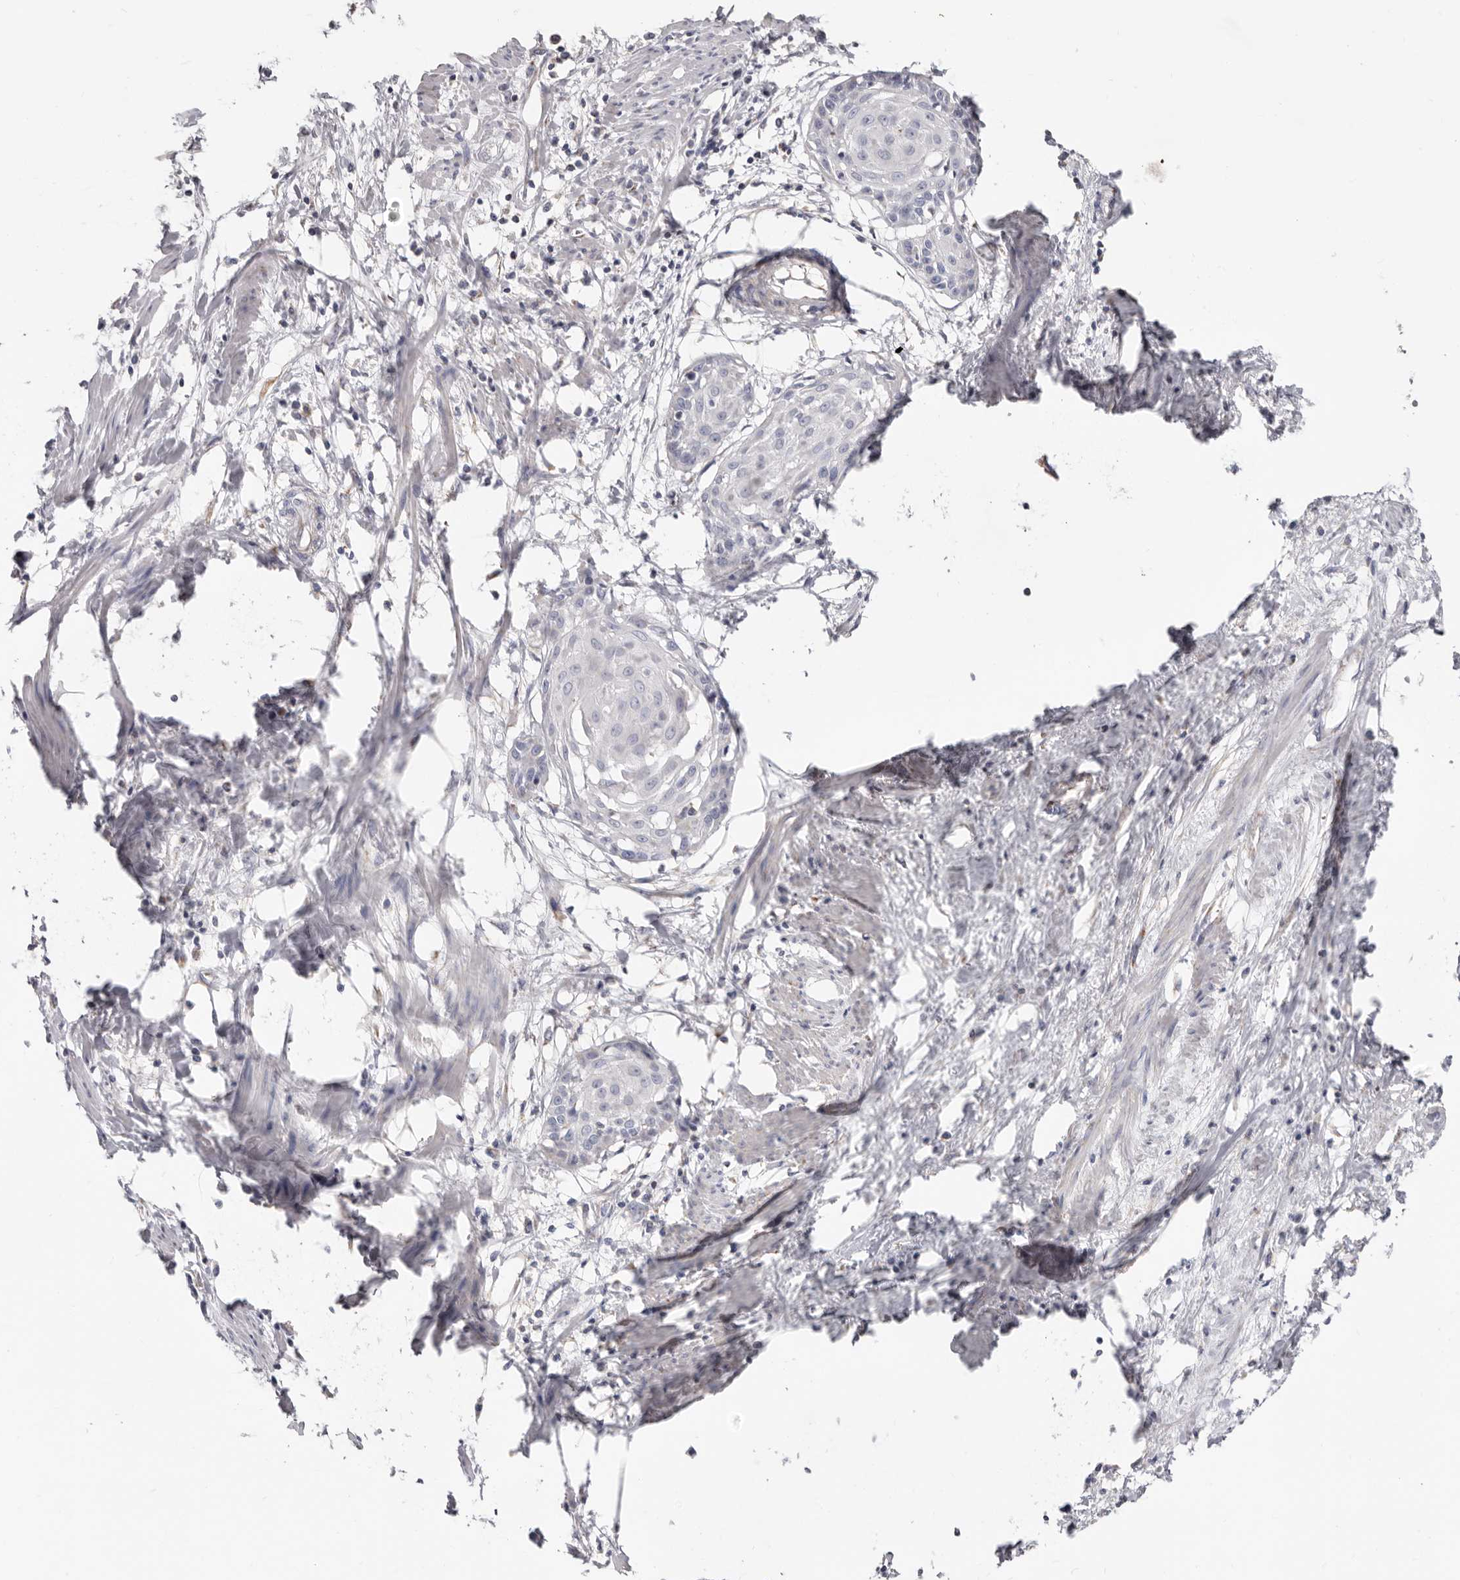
{"staining": {"intensity": "negative", "quantity": "none", "location": "none"}, "tissue": "cervical cancer", "cell_type": "Tumor cells", "image_type": "cancer", "snomed": [{"axis": "morphology", "description": "Squamous cell carcinoma, NOS"}, {"axis": "topography", "description": "Cervix"}], "caption": "DAB (3,3'-diaminobenzidine) immunohistochemical staining of human cervical squamous cell carcinoma demonstrates no significant staining in tumor cells.", "gene": "RSPO2", "patient": {"sex": "female", "age": 57}}